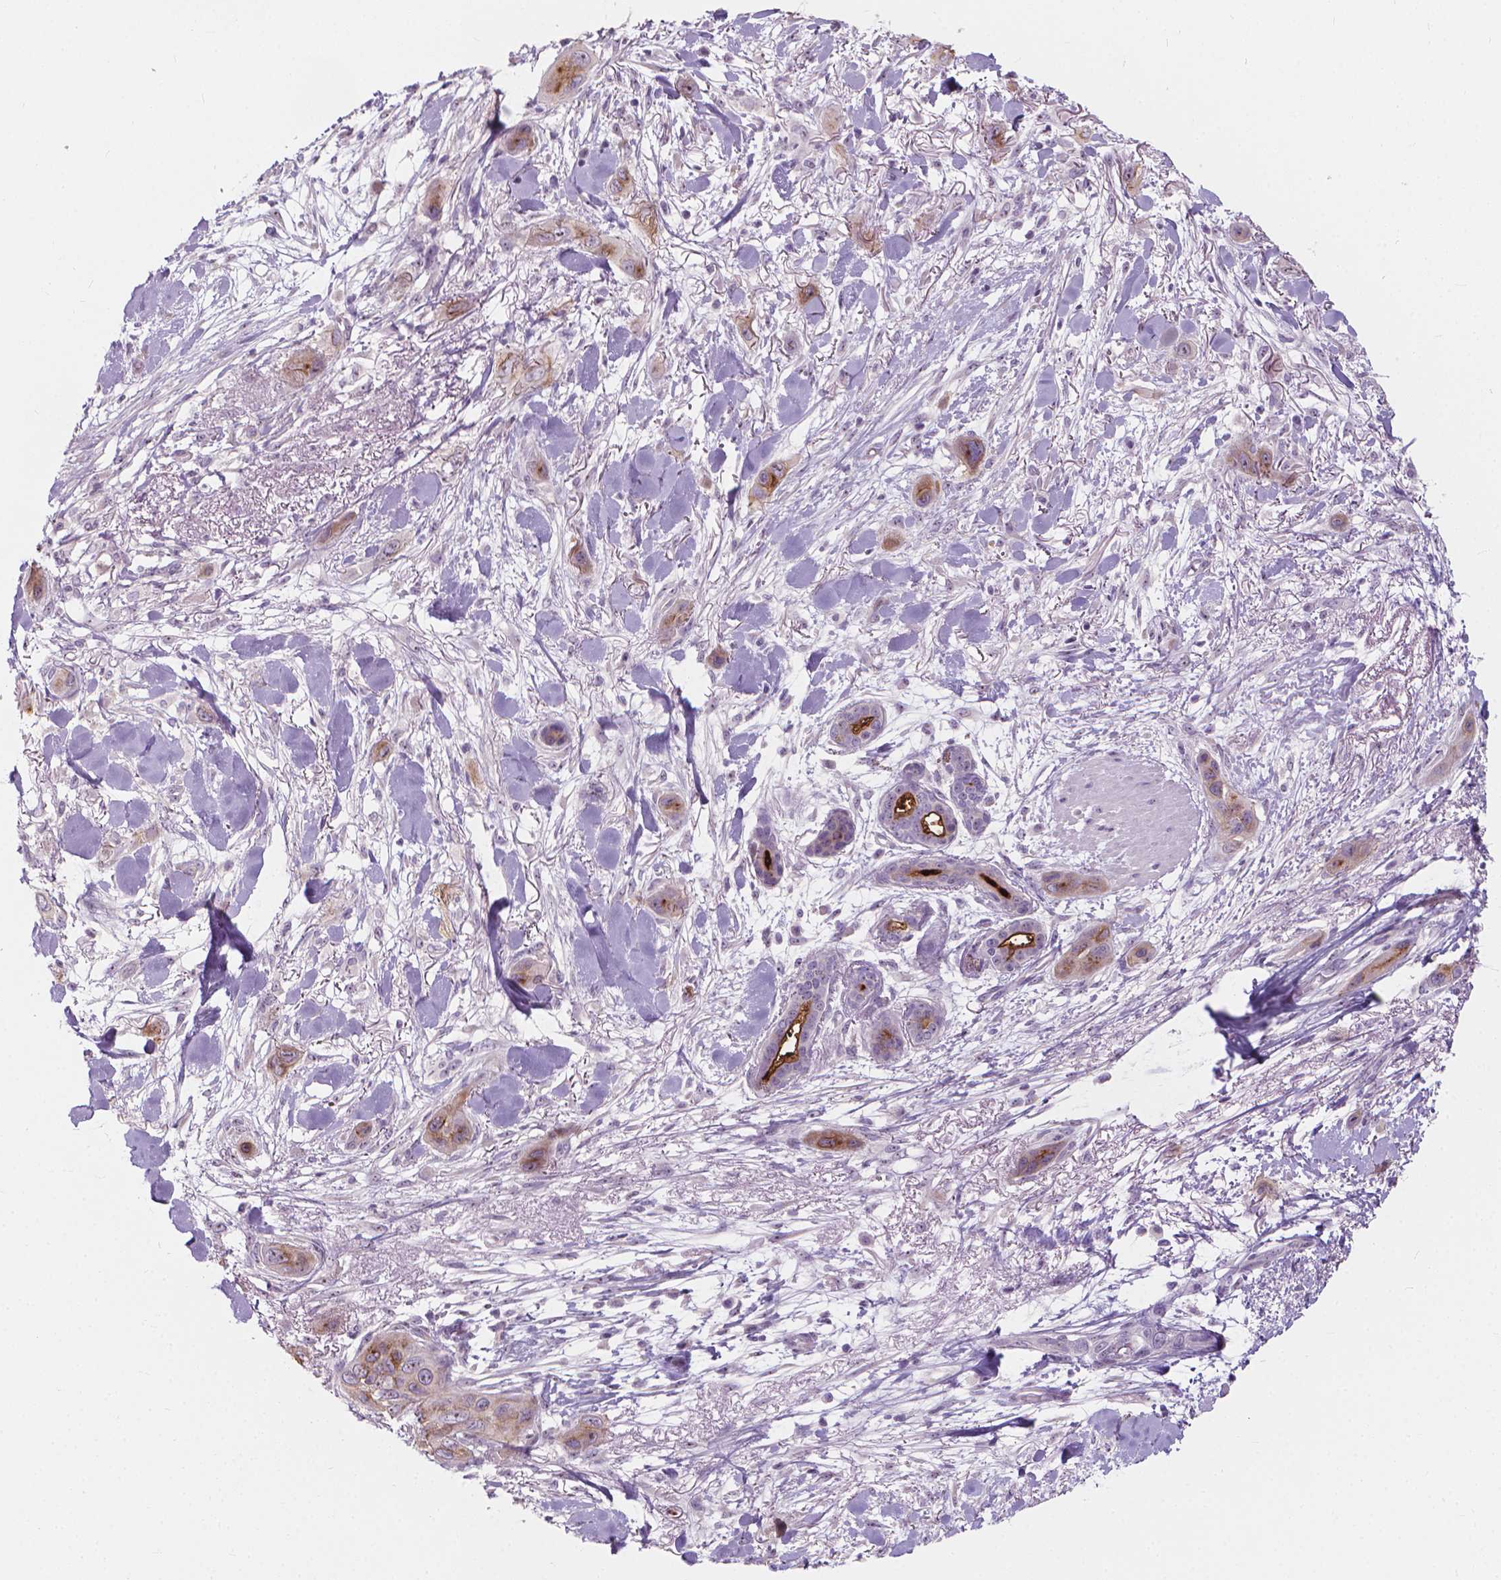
{"staining": {"intensity": "moderate", "quantity": "<25%", "location": "cytoplasmic/membranous"}, "tissue": "skin cancer", "cell_type": "Tumor cells", "image_type": "cancer", "snomed": [{"axis": "morphology", "description": "Squamous cell carcinoma, NOS"}, {"axis": "topography", "description": "Skin"}], "caption": "A brown stain highlights moderate cytoplasmic/membranous expression of a protein in human squamous cell carcinoma (skin) tumor cells.", "gene": "GPRC5A", "patient": {"sex": "male", "age": 79}}